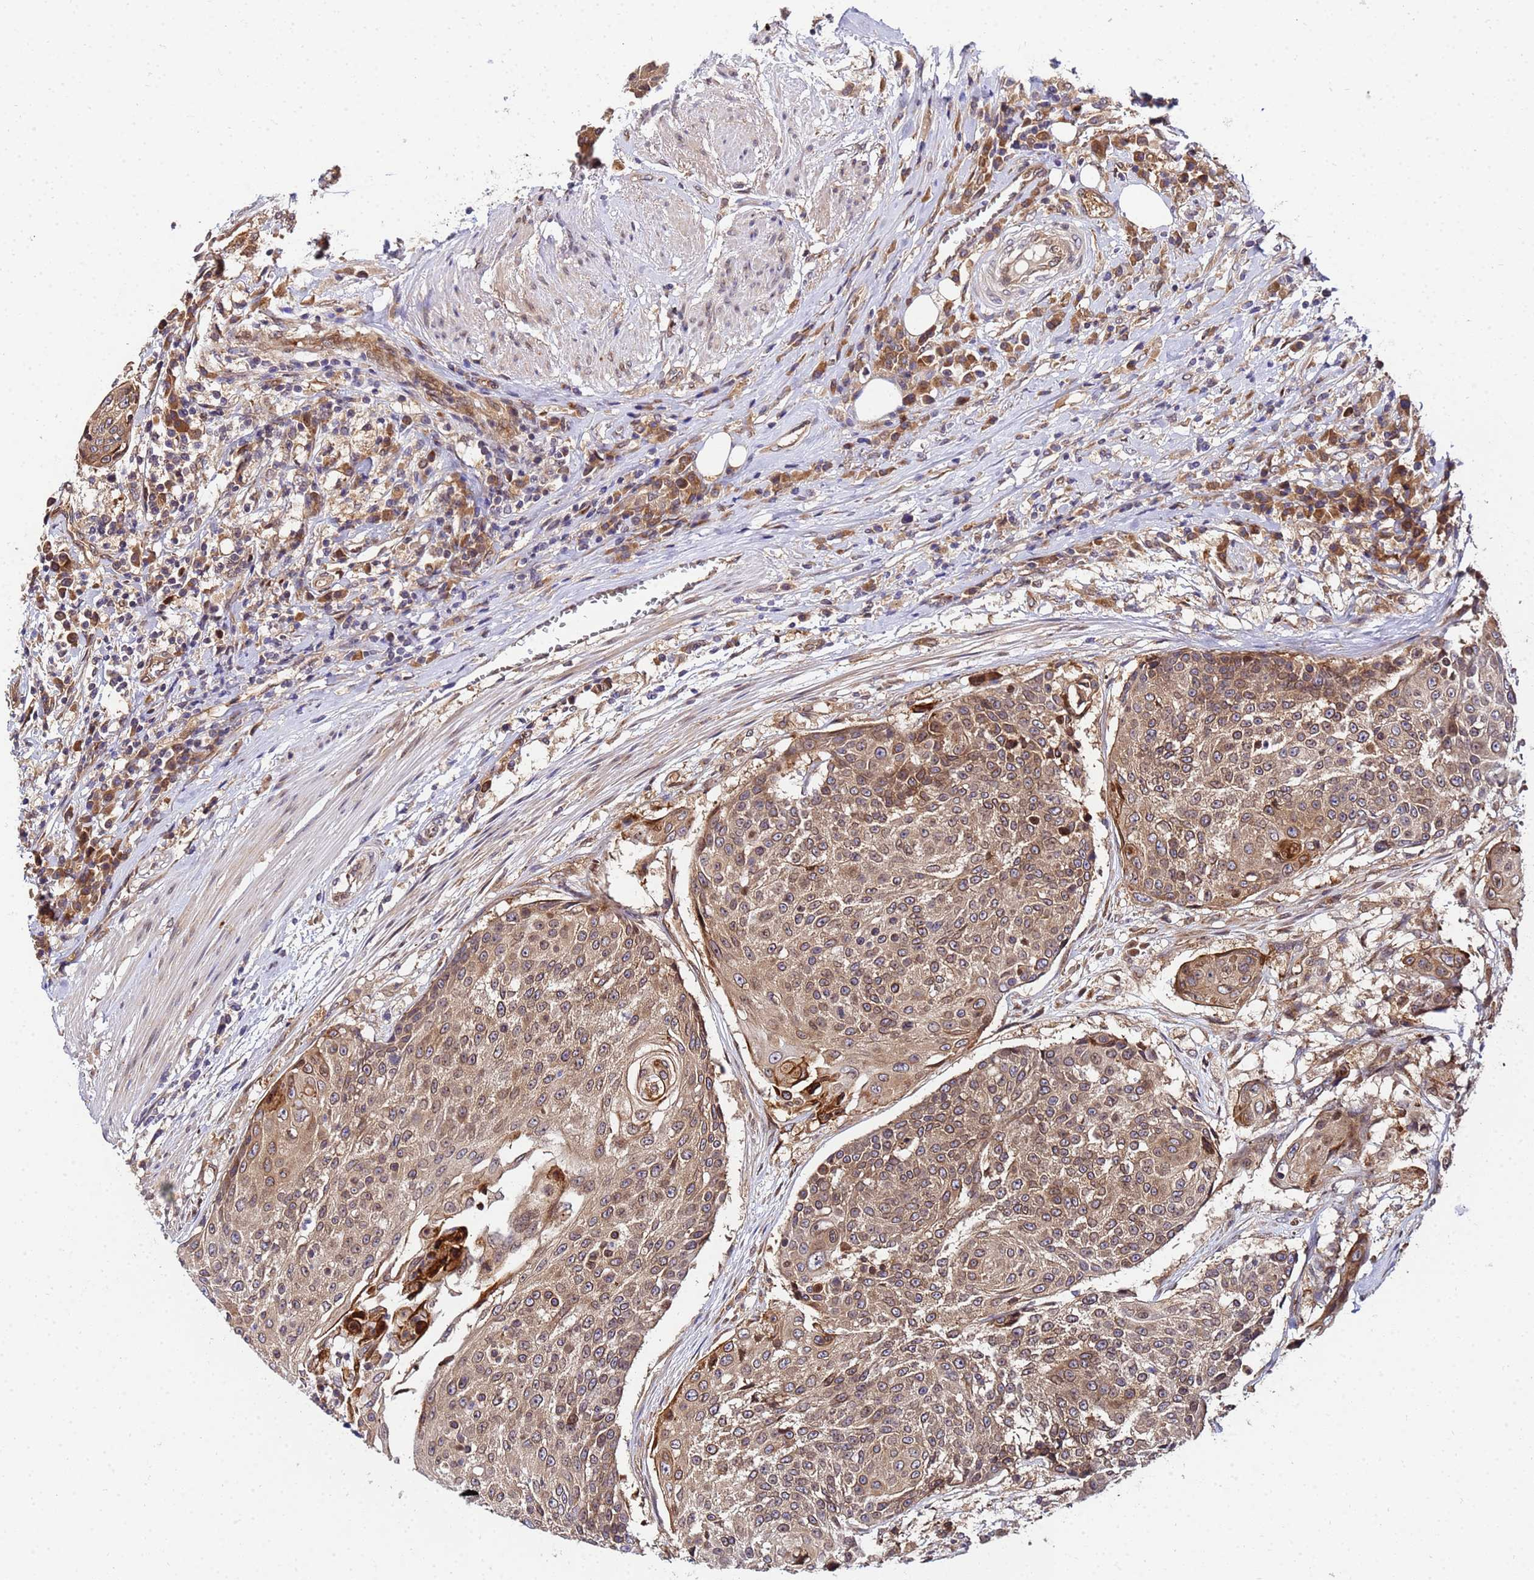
{"staining": {"intensity": "moderate", "quantity": ">75%", "location": "cytoplasmic/membranous,nuclear"}, "tissue": "urothelial cancer", "cell_type": "Tumor cells", "image_type": "cancer", "snomed": [{"axis": "morphology", "description": "Urothelial carcinoma, High grade"}, {"axis": "topography", "description": "Urinary bladder"}], "caption": "Approximately >75% of tumor cells in human urothelial cancer exhibit moderate cytoplasmic/membranous and nuclear protein expression as visualized by brown immunohistochemical staining.", "gene": "UNC93B1", "patient": {"sex": "female", "age": 63}}